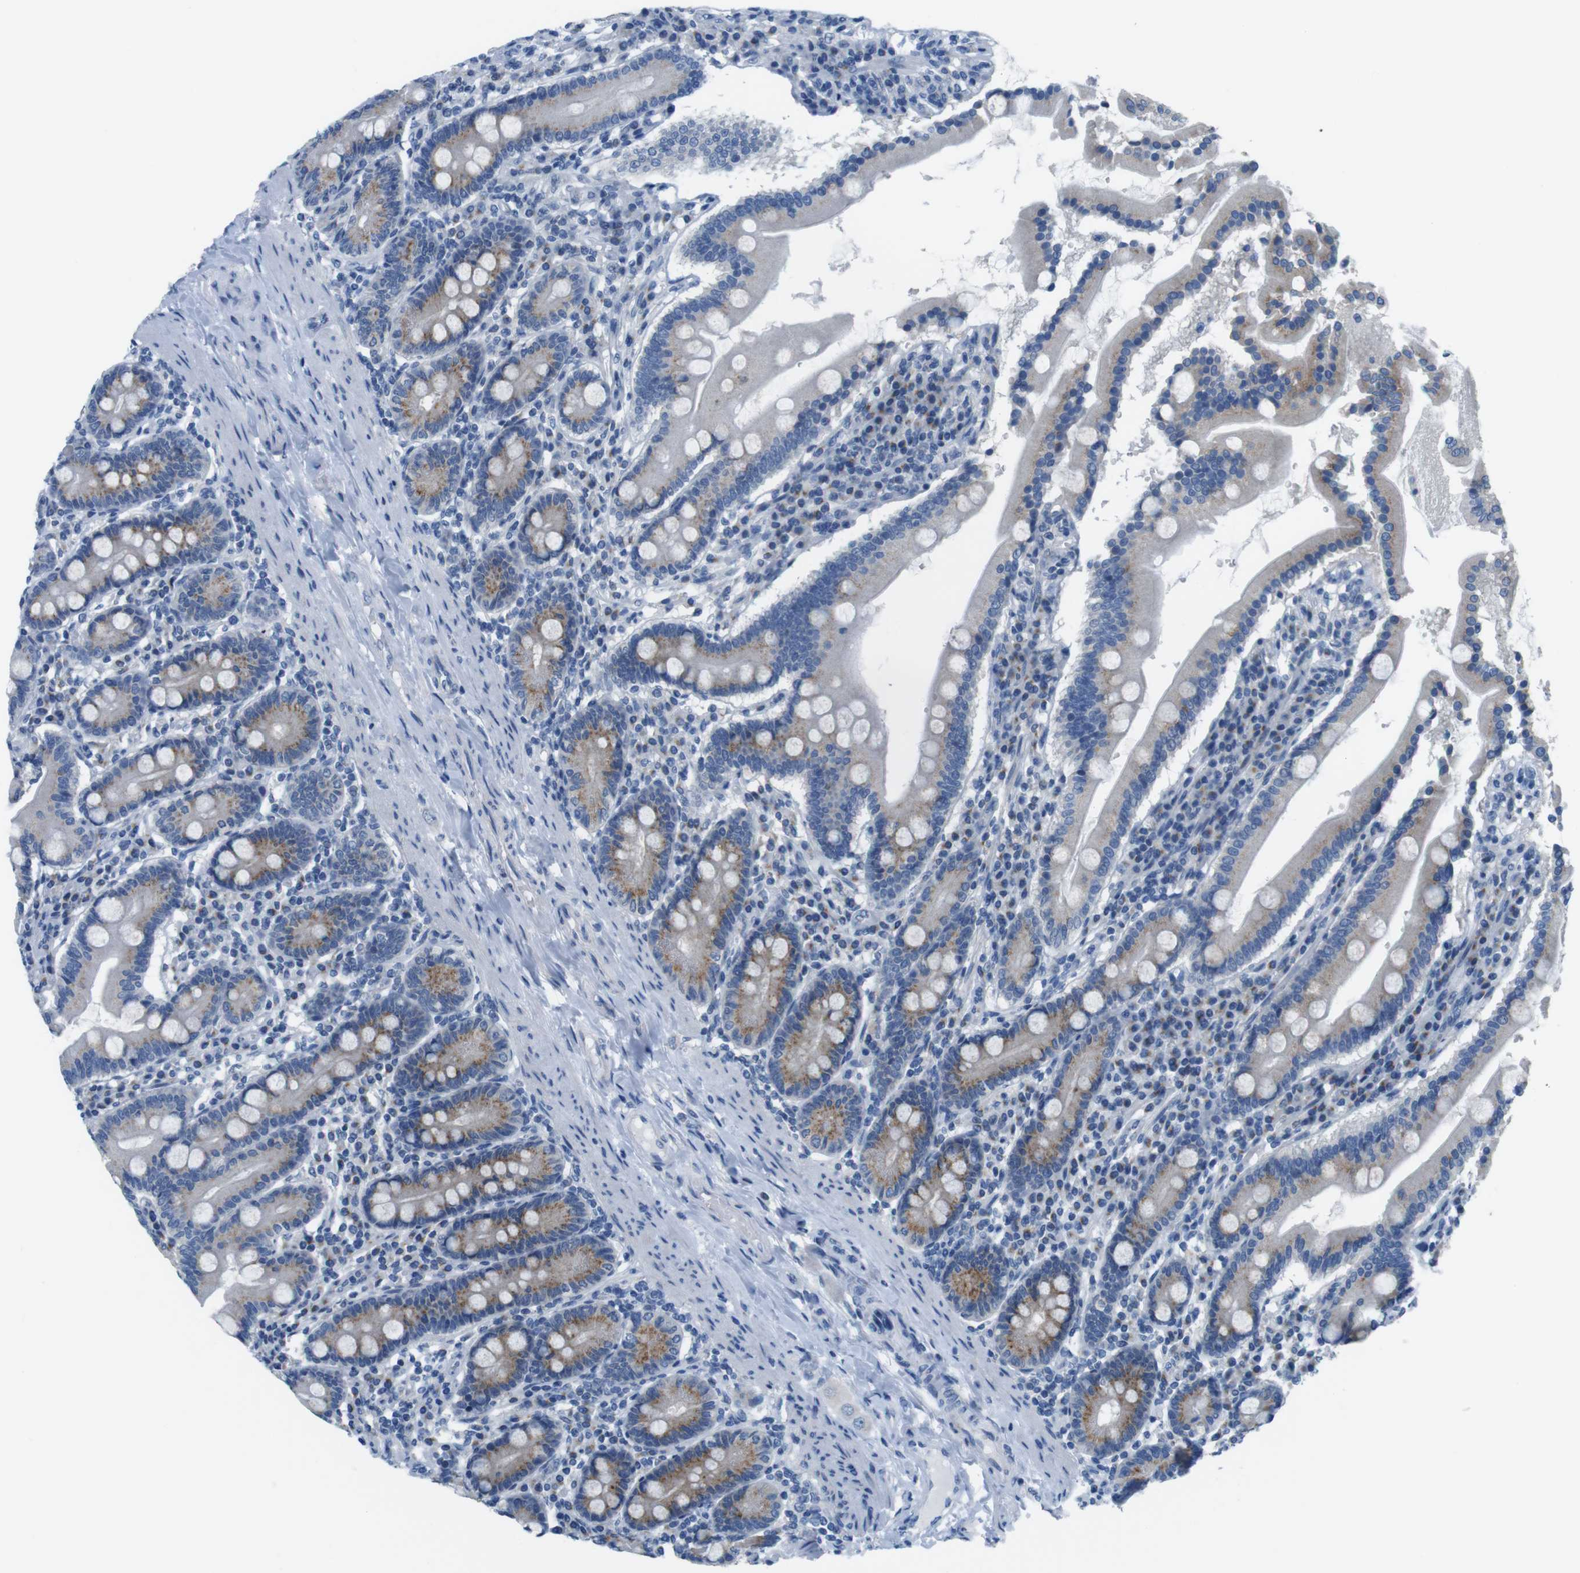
{"staining": {"intensity": "moderate", "quantity": ">75%", "location": "cytoplasmic/membranous"}, "tissue": "duodenum", "cell_type": "Glandular cells", "image_type": "normal", "snomed": [{"axis": "morphology", "description": "Normal tissue, NOS"}, {"axis": "topography", "description": "Duodenum"}], "caption": "Approximately >75% of glandular cells in unremarkable human duodenum reveal moderate cytoplasmic/membranous protein expression as visualized by brown immunohistochemical staining.", "gene": "GOLGA2", "patient": {"sex": "male", "age": 50}}